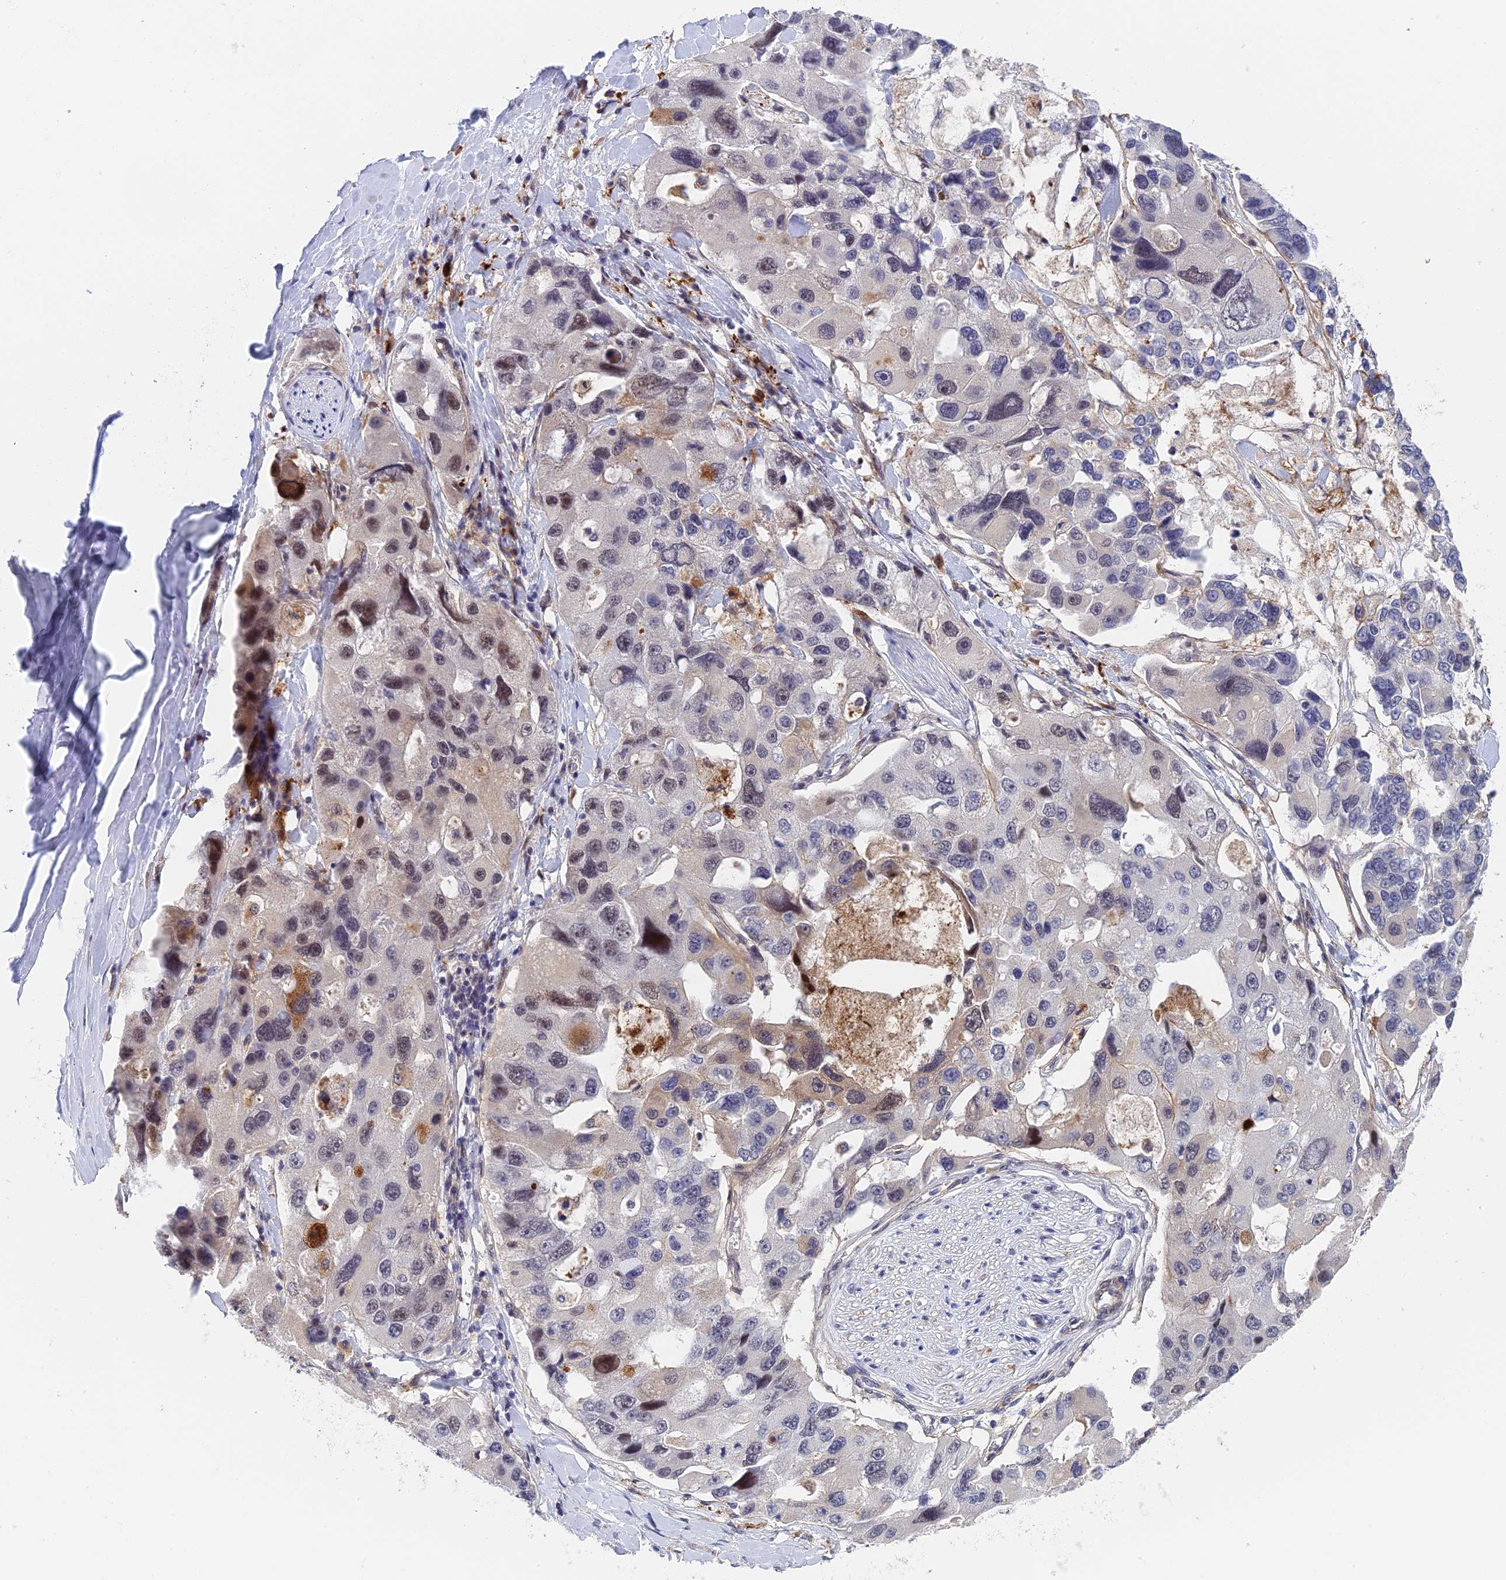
{"staining": {"intensity": "moderate", "quantity": "<25%", "location": "nuclear"}, "tissue": "lung cancer", "cell_type": "Tumor cells", "image_type": "cancer", "snomed": [{"axis": "morphology", "description": "Adenocarcinoma, NOS"}, {"axis": "topography", "description": "Lung"}], "caption": "A brown stain labels moderate nuclear expression of a protein in adenocarcinoma (lung) tumor cells.", "gene": "NSMCE1", "patient": {"sex": "female", "age": 54}}